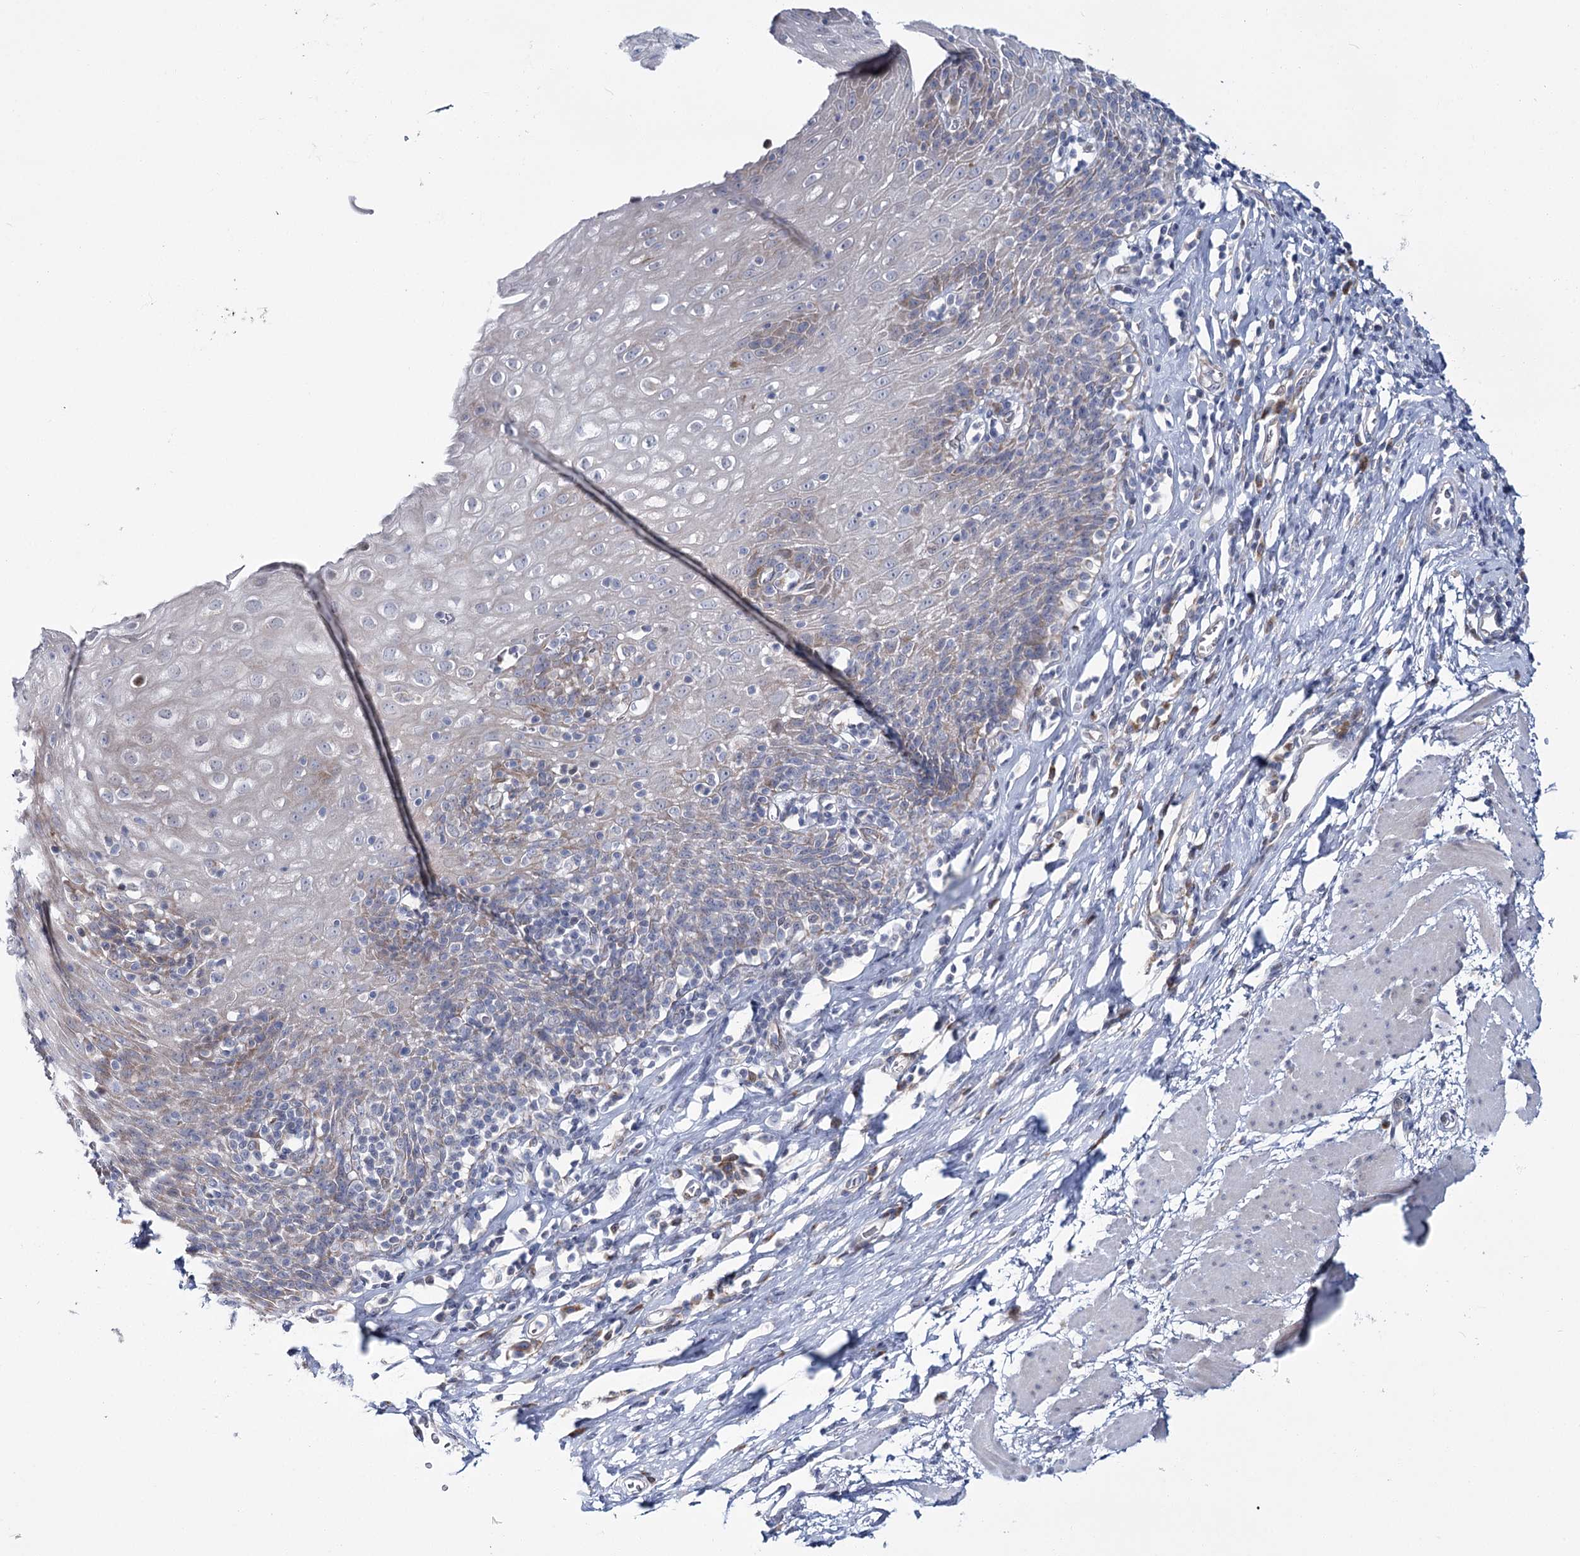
{"staining": {"intensity": "negative", "quantity": "none", "location": "none"}, "tissue": "esophagus", "cell_type": "Squamous epithelial cells", "image_type": "normal", "snomed": [{"axis": "morphology", "description": "Normal tissue, NOS"}, {"axis": "topography", "description": "Esophagus"}], "caption": "IHC photomicrograph of benign esophagus: human esophagus stained with DAB demonstrates no significant protein positivity in squamous epithelial cells. Brightfield microscopy of immunohistochemistry stained with DAB (brown) and hematoxylin (blue), captured at high magnification.", "gene": "CPLANE1", "patient": {"sex": "female", "age": 61}}